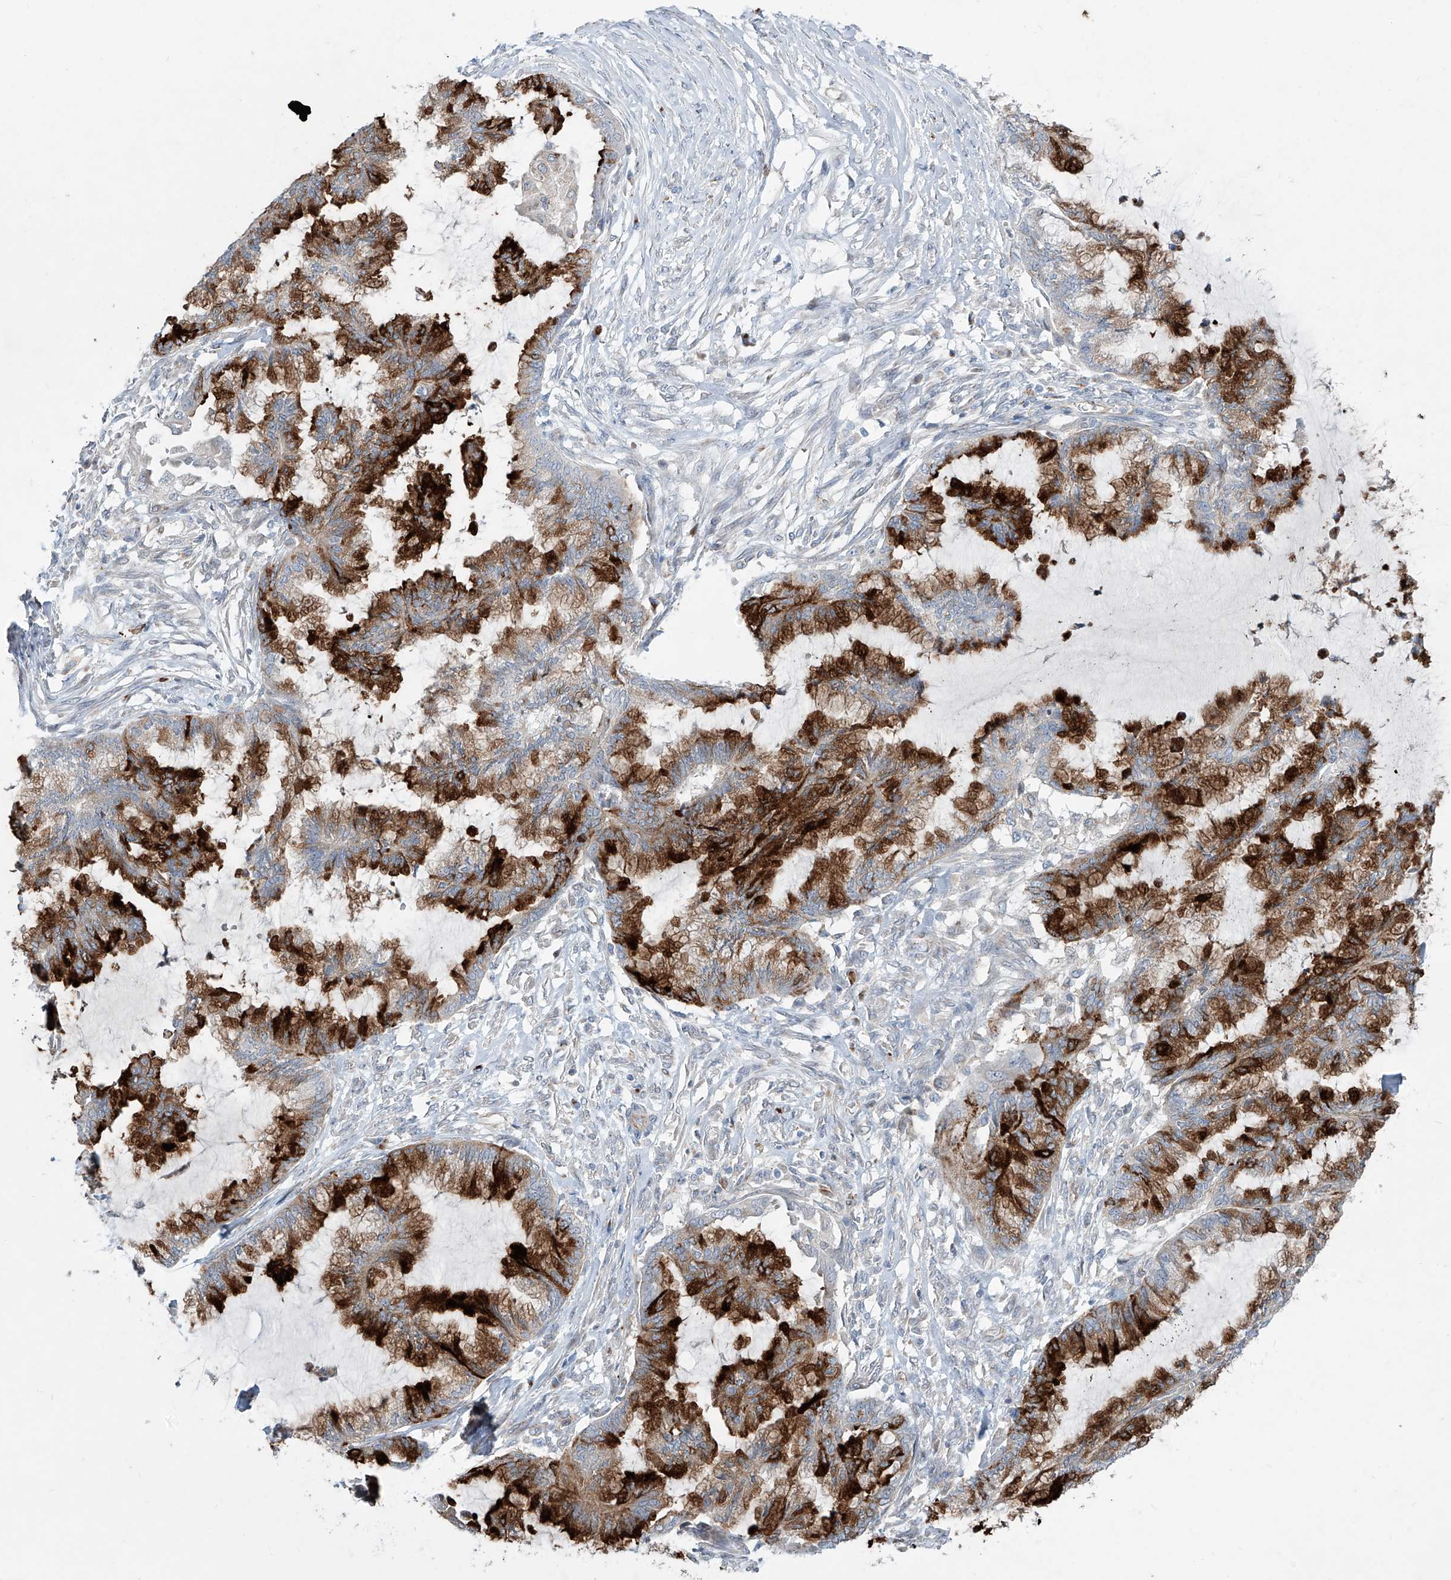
{"staining": {"intensity": "strong", "quantity": ">75%", "location": "cytoplasmic/membranous"}, "tissue": "endometrial cancer", "cell_type": "Tumor cells", "image_type": "cancer", "snomed": [{"axis": "morphology", "description": "Adenocarcinoma, NOS"}, {"axis": "topography", "description": "Endometrium"}], "caption": "A high amount of strong cytoplasmic/membranous expression is identified in approximately >75% of tumor cells in endometrial cancer tissue.", "gene": "CDH5", "patient": {"sex": "female", "age": 86}}